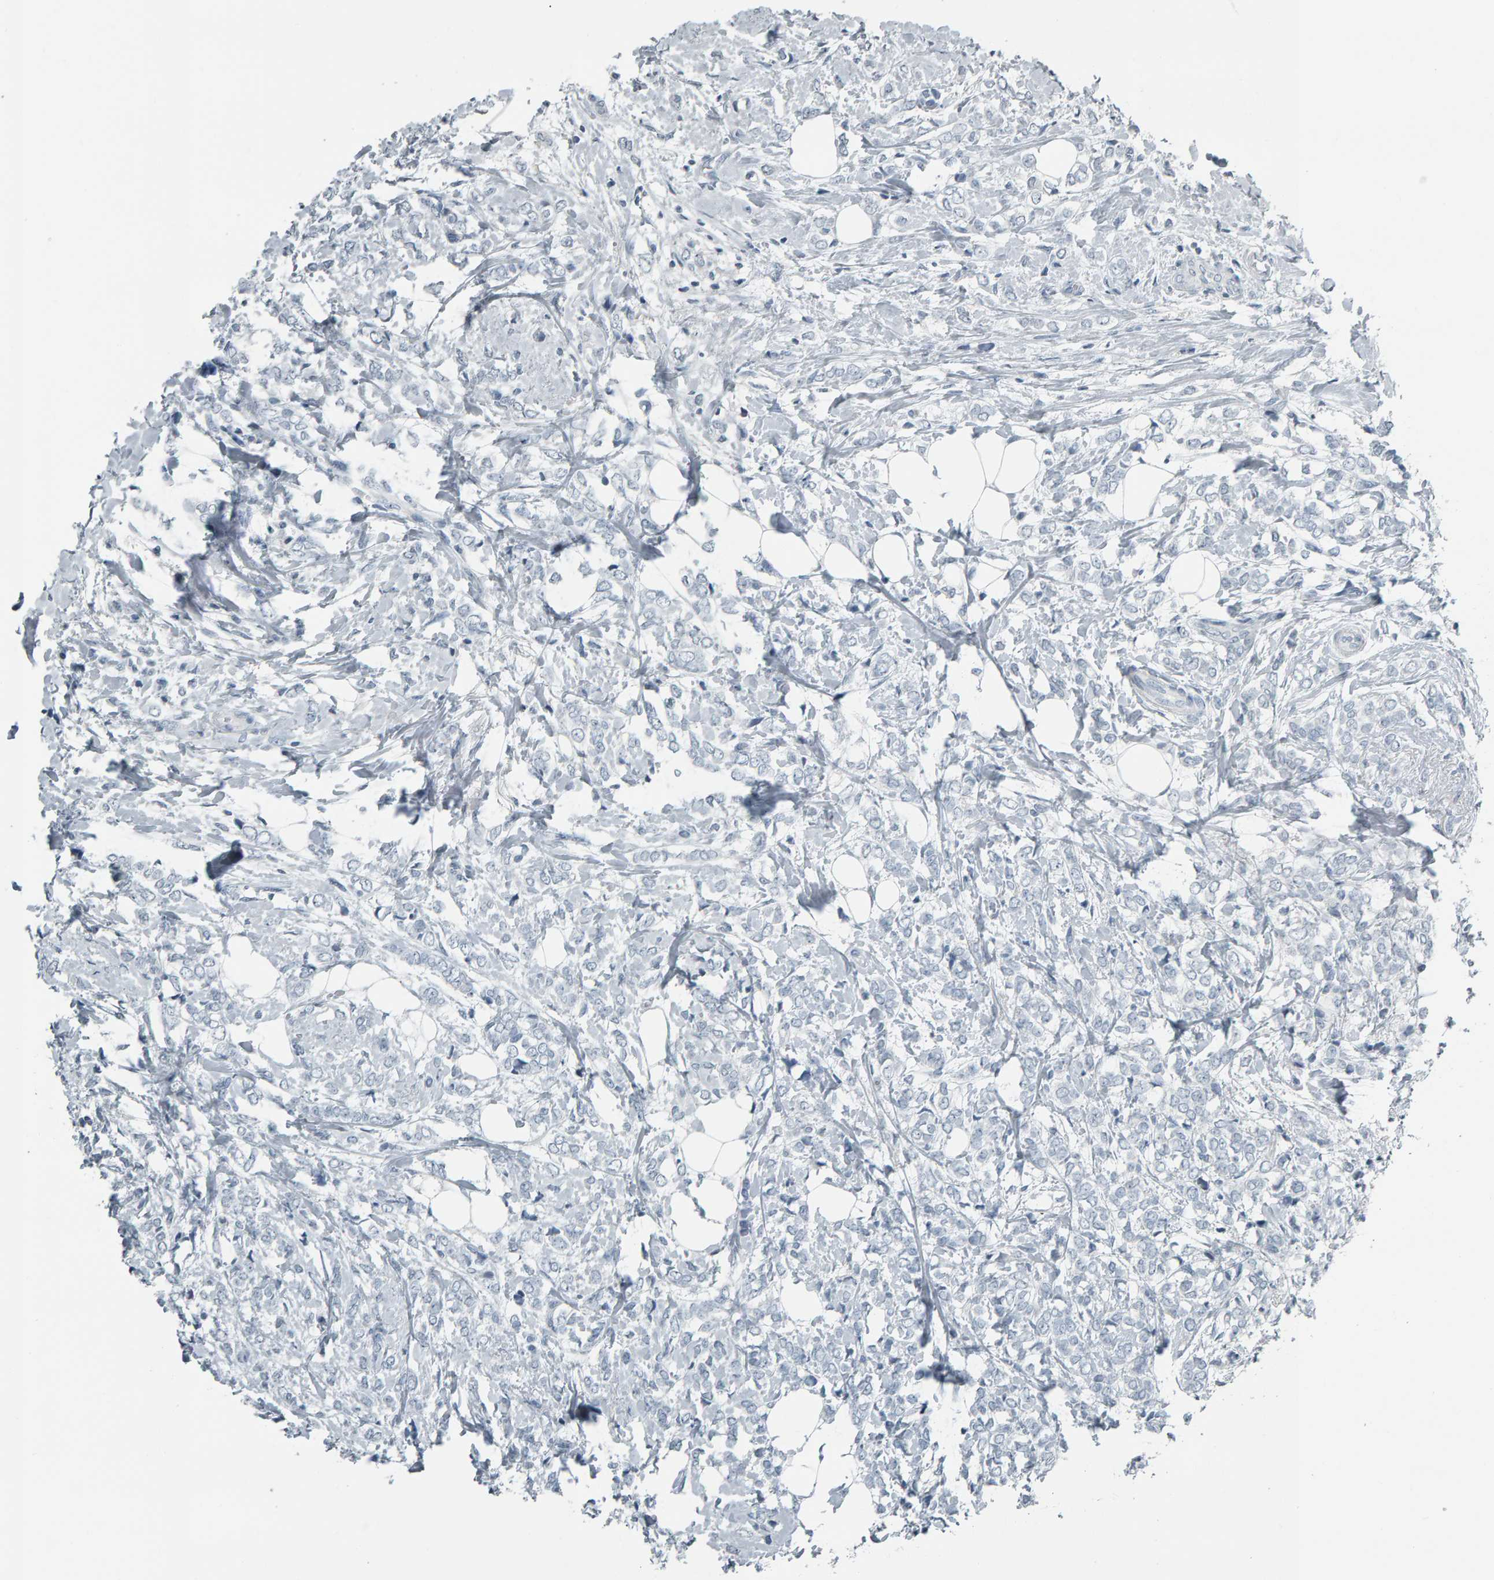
{"staining": {"intensity": "negative", "quantity": "none", "location": "none"}, "tissue": "breast cancer", "cell_type": "Tumor cells", "image_type": "cancer", "snomed": [{"axis": "morphology", "description": "Normal tissue, NOS"}, {"axis": "morphology", "description": "Lobular carcinoma"}, {"axis": "topography", "description": "Breast"}], "caption": "Immunohistochemistry (IHC) image of human lobular carcinoma (breast) stained for a protein (brown), which reveals no positivity in tumor cells.", "gene": "PYY", "patient": {"sex": "female", "age": 47}}